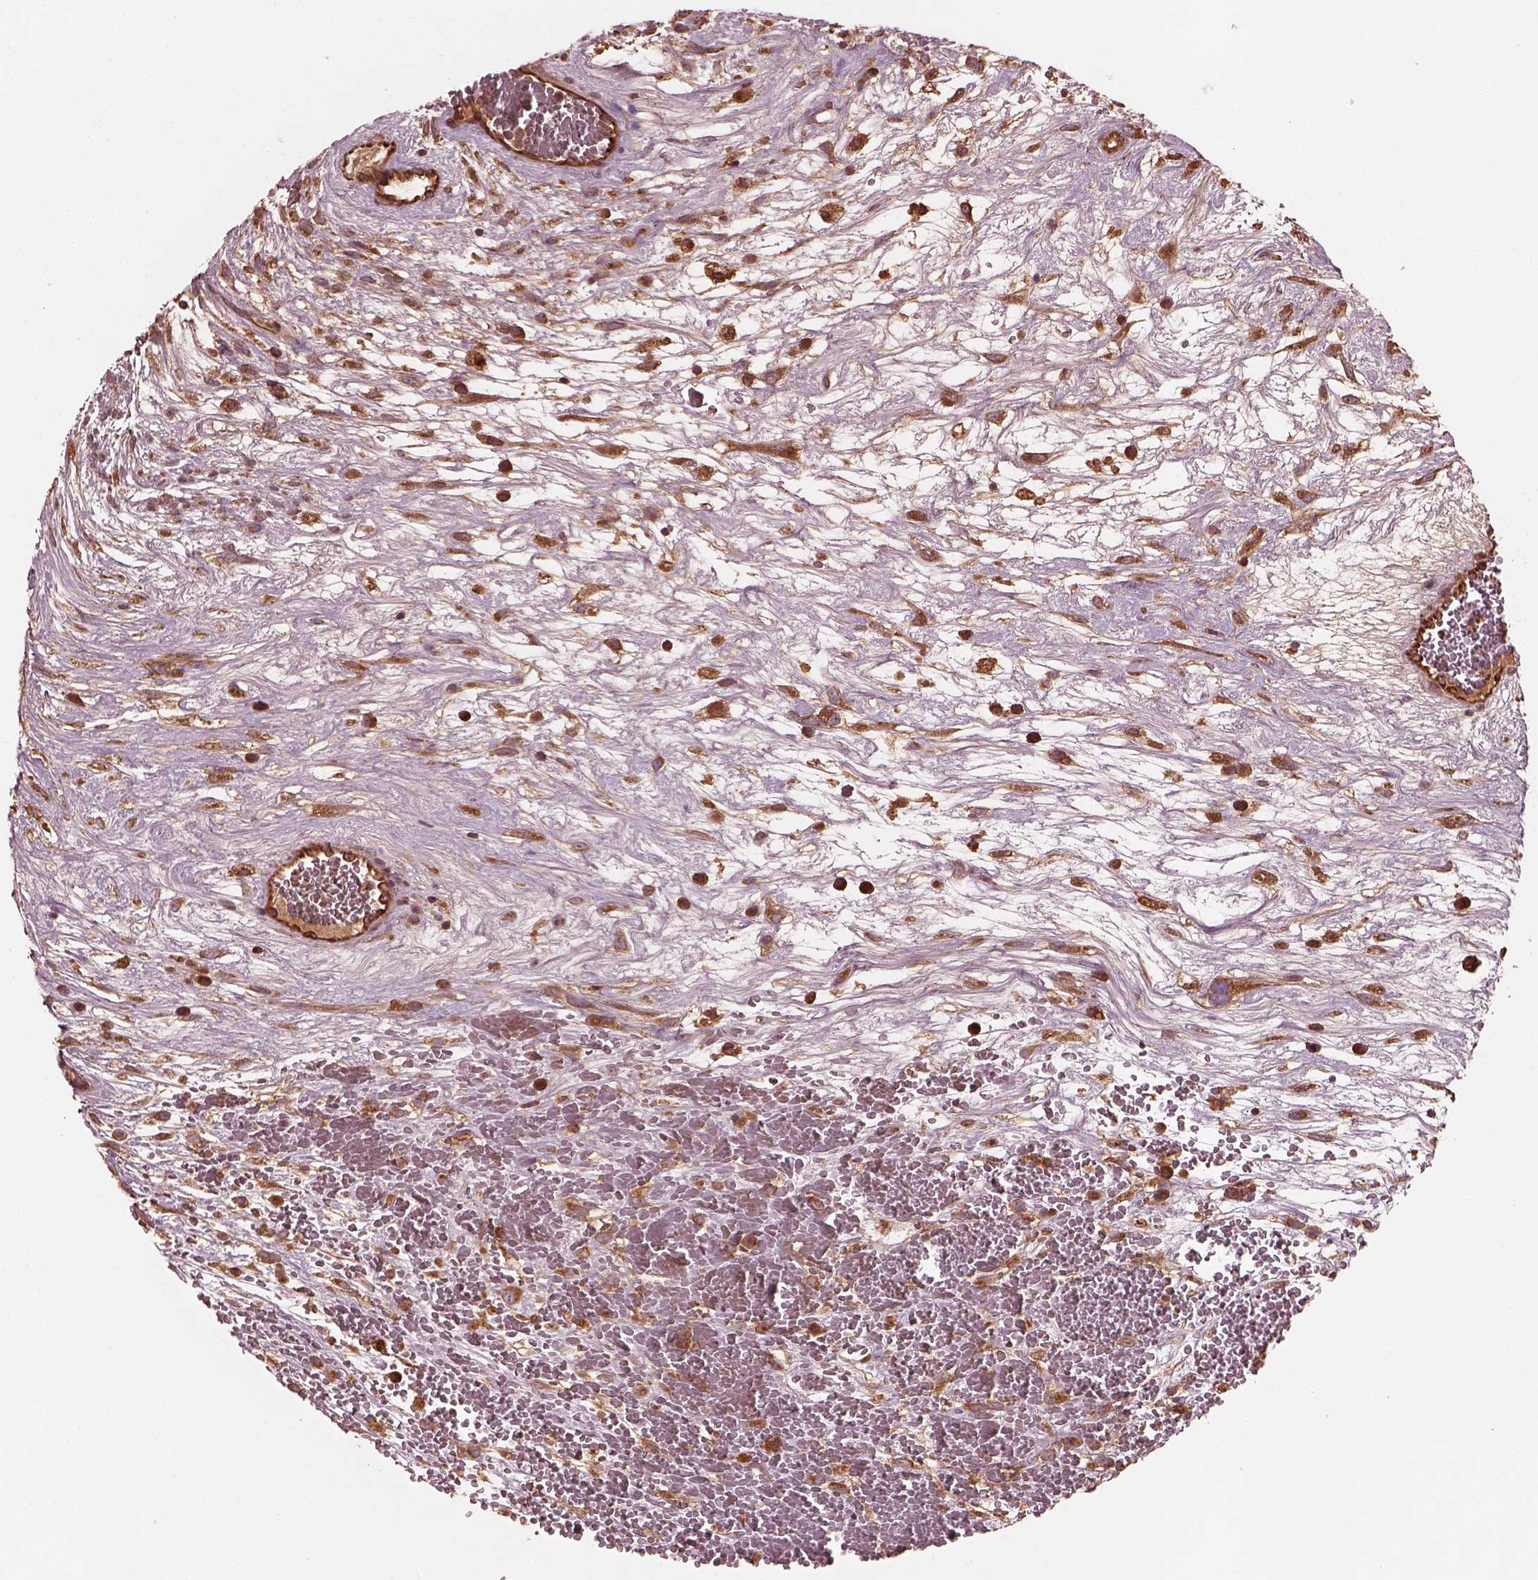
{"staining": {"intensity": "strong", "quantity": ">75%", "location": "cytoplasmic/membranous"}, "tissue": "testis cancer", "cell_type": "Tumor cells", "image_type": "cancer", "snomed": [{"axis": "morphology", "description": "Normal tissue, NOS"}, {"axis": "morphology", "description": "Carcinoma, Embryonal, NOS"}, {"axis": "topography", "description": "Testis"}], "caption": "Immunohistochemistry (IHC) histopathology image of embryonal carcinoma (testis) stained for a protein (brown), which displays high levels of strong cytoplasmic/membranous positivity in approximately >75% of tumor cells.", "gene": "PIK3R2", "patient": {"sex": "male", "age": 32}}